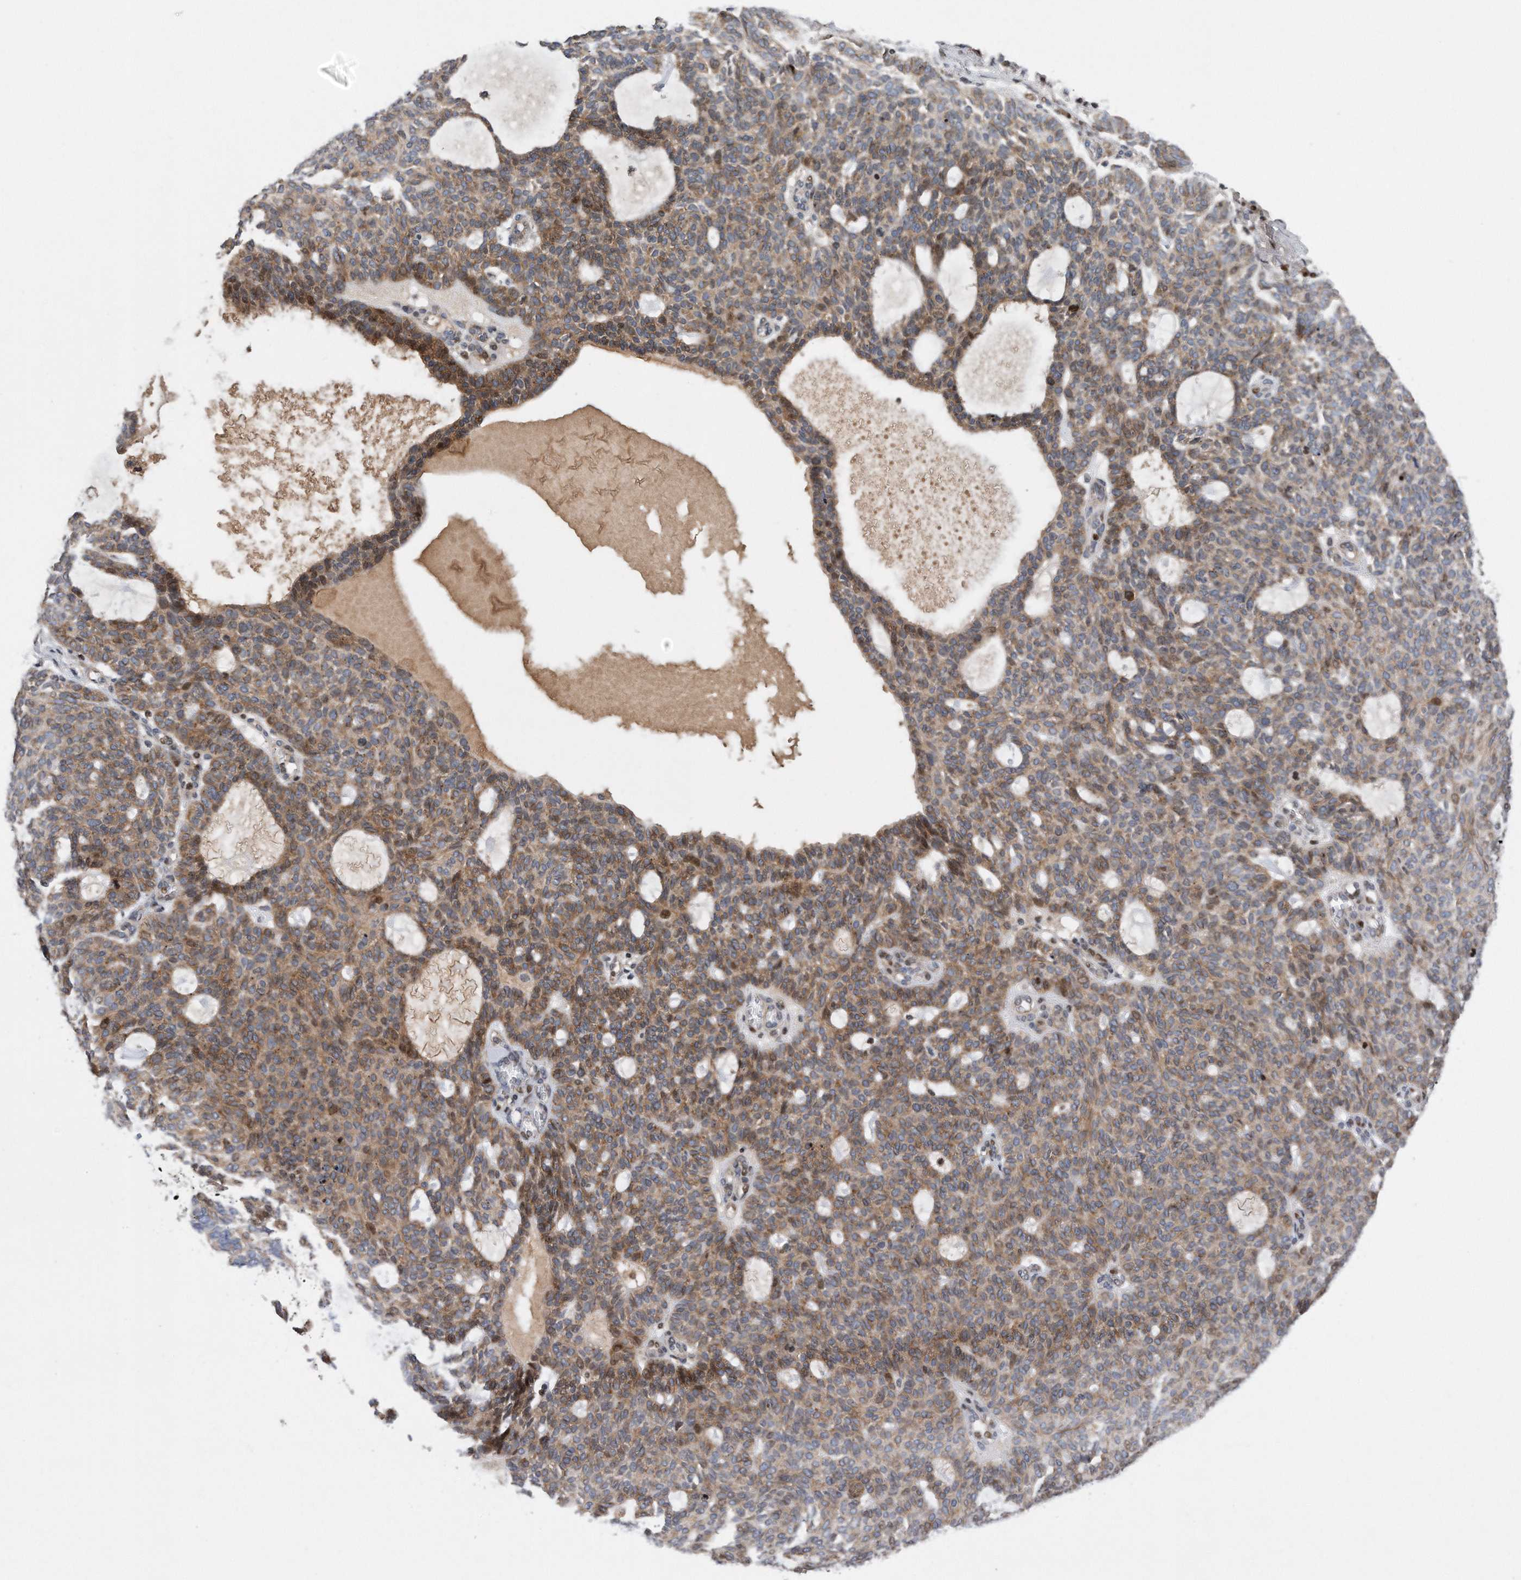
{"staining": {"intensity": "moderate", "quantity": ">75%", "location": "cytoplasmic/membranous"}, "tissue": "skin cancer", "cell_type": "Tumor cells", "image_type": "cancer", "snomed": [{"axis": "morphology", "description": "Squamous cell carcinoma, NOS"}, {"axis": "topography", "description": "Skin"}], "caption": "Human squamous cell carcinoma (skin) stained for a protein (brown) reveals moderate cytoplasmic/membranous positive staining in about >75% of tumor cells.", "gene": "CDH12", "patient": {"sex": "female", "age": 90}}